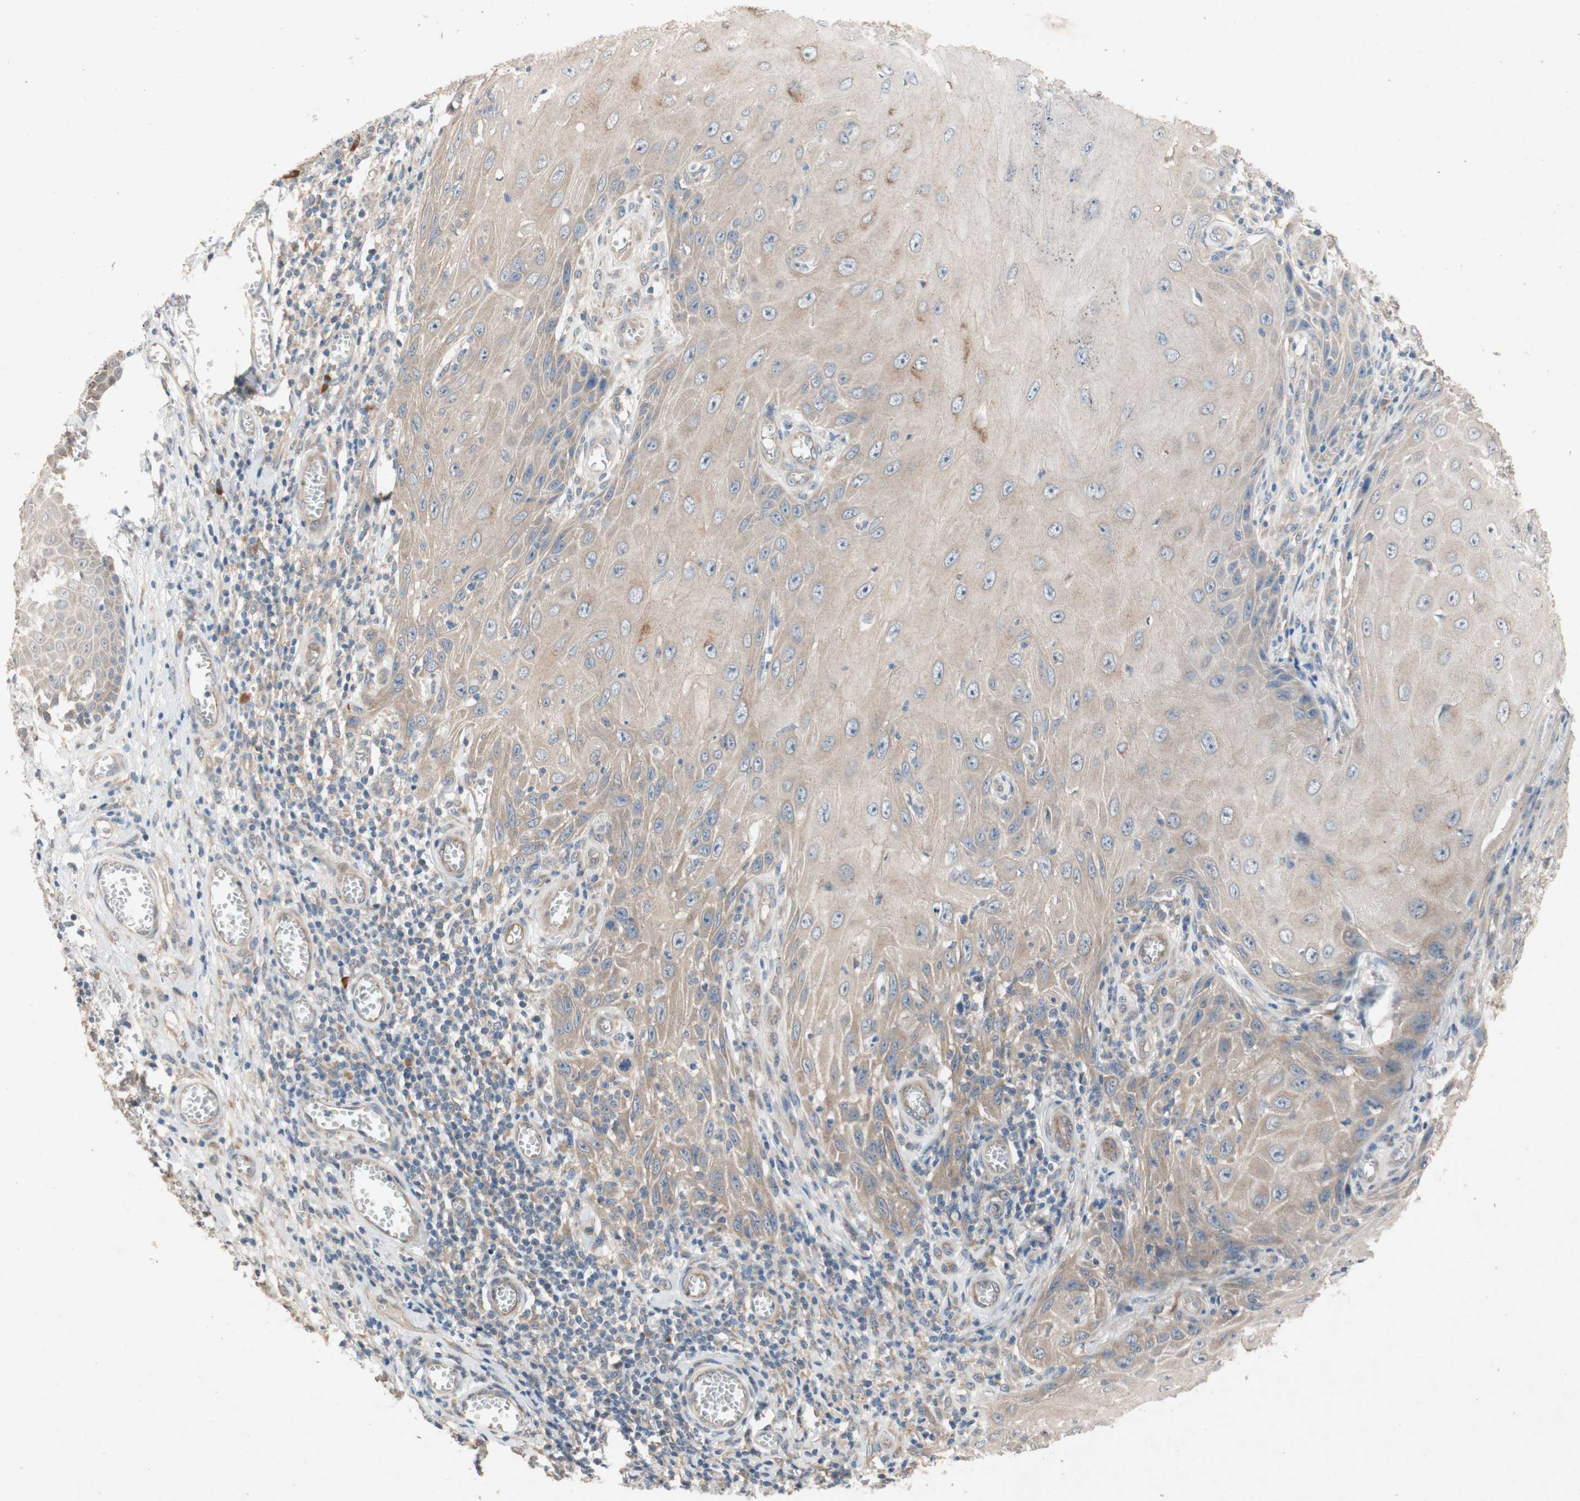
{"staining": {"intensity": "weak", "quantity": ">75%", "location": "cytoplasmic/membranous"}, "tissue": "skin cancer", "cell_type": "Tumor cells", "image_type": "cancer", "snomed": [{"axis": "morphology", "description": "Squamous cell carcinoma, NOS"}, {"axis": "topography", "description": "Skin"}], "caption": "Protein analysis of skin cancer (squamous cell carcinoma) tissue exhibits weak cytoplasmic/membranous expression in about >75% of tumor cells. The protein of interest is stained brown, and the nuclei are stained in blue (DAB (3,3'-diaminobenzidine) IHC with brightfield microscopy, high magnification).", "gene": "NCLN", "patient": {"sex": "female", "age": 73}}